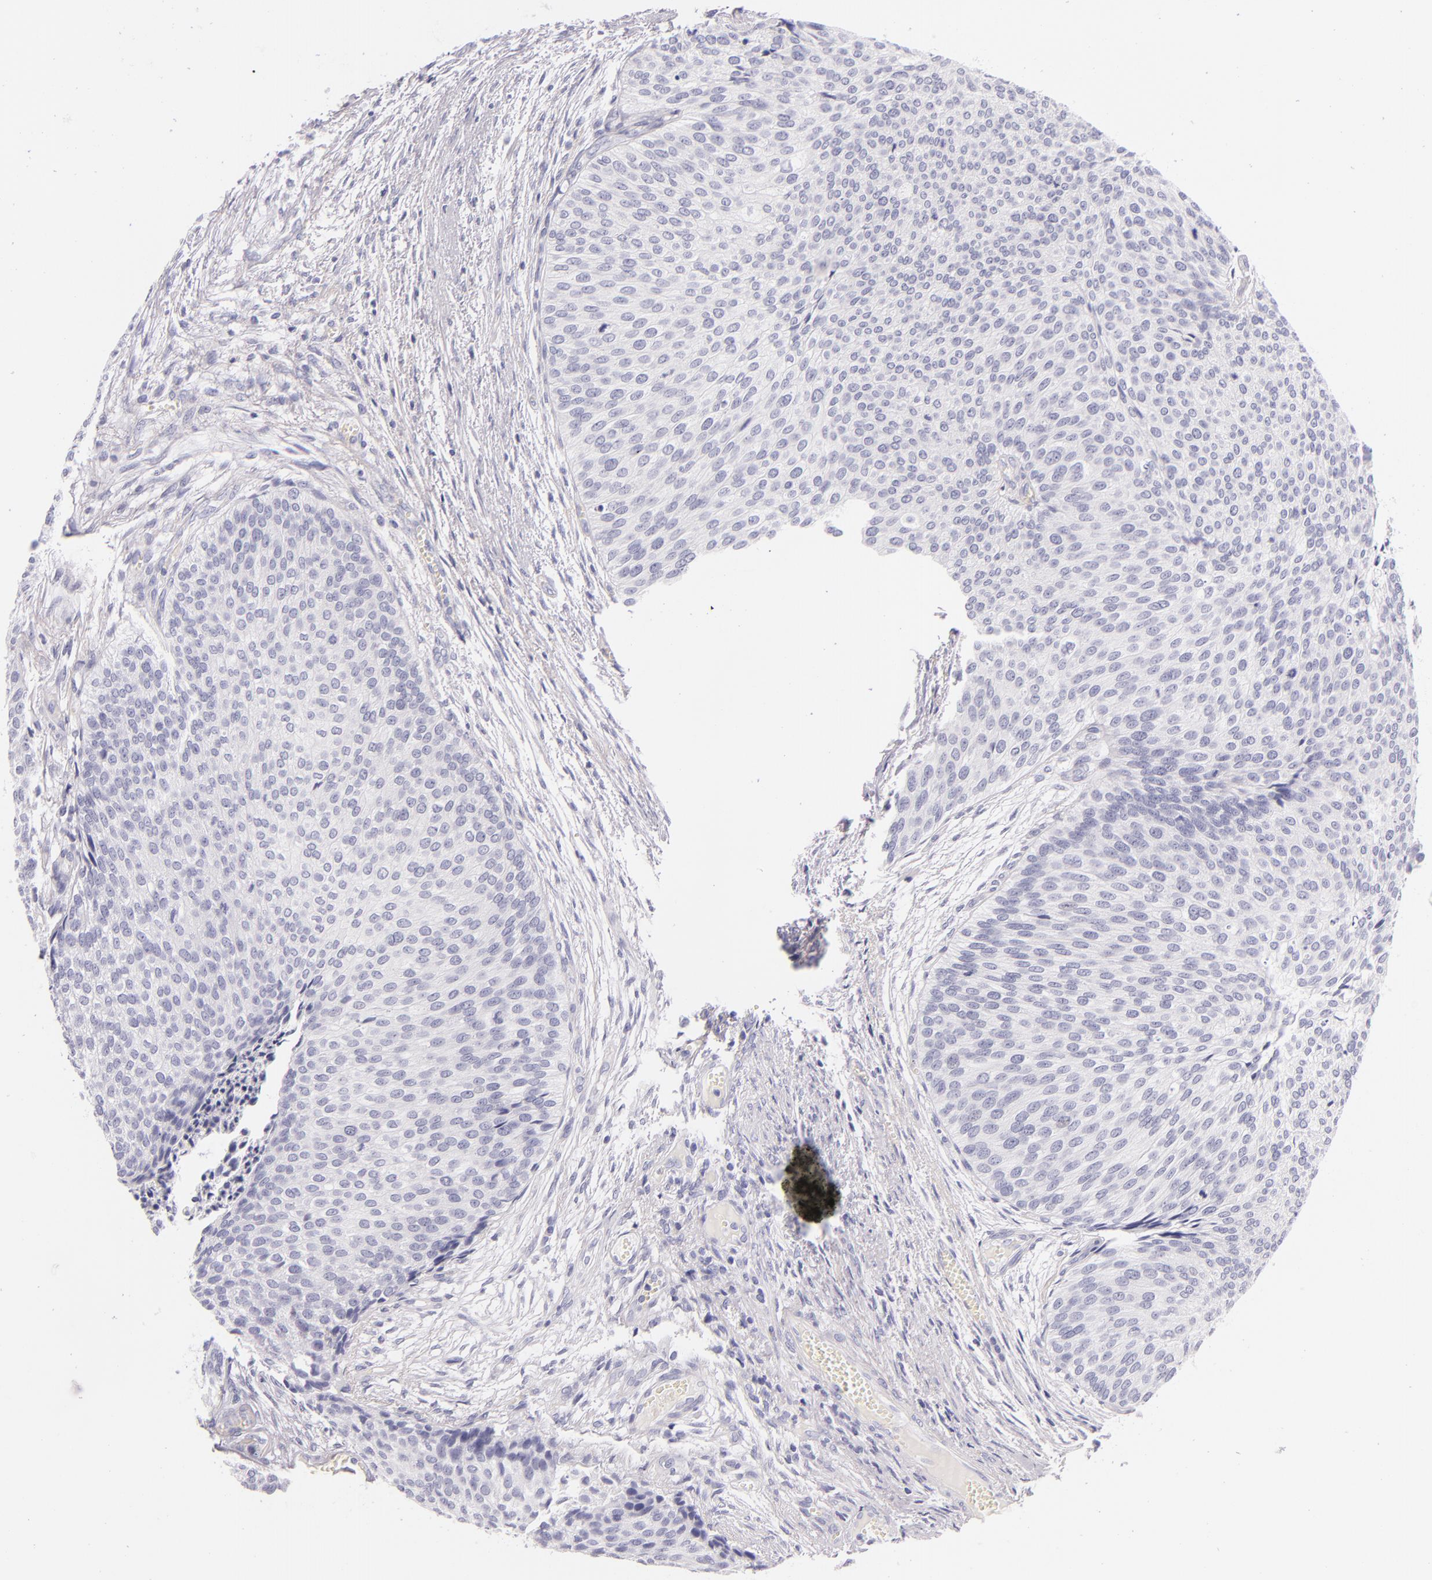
{"staining": {"intensity": "negative", "quantity": "none", "location": "none"}, "tissue": "urothelial cancer", "cell_type": "Tumor cells", "image_type": "cancer", "snomed": [{"axis": "morphology", "description": "Urothelial carcinoma, Low grade"}, {"axis": "topography", "description": "Urinary bladder"}], "caption": "A photomicrograph of low-grade urothelial carcinoma stained for a protein displays no brown staining in tumor cells.", "gene": "INA", "patient": {"sex": "male", "age": 84}}